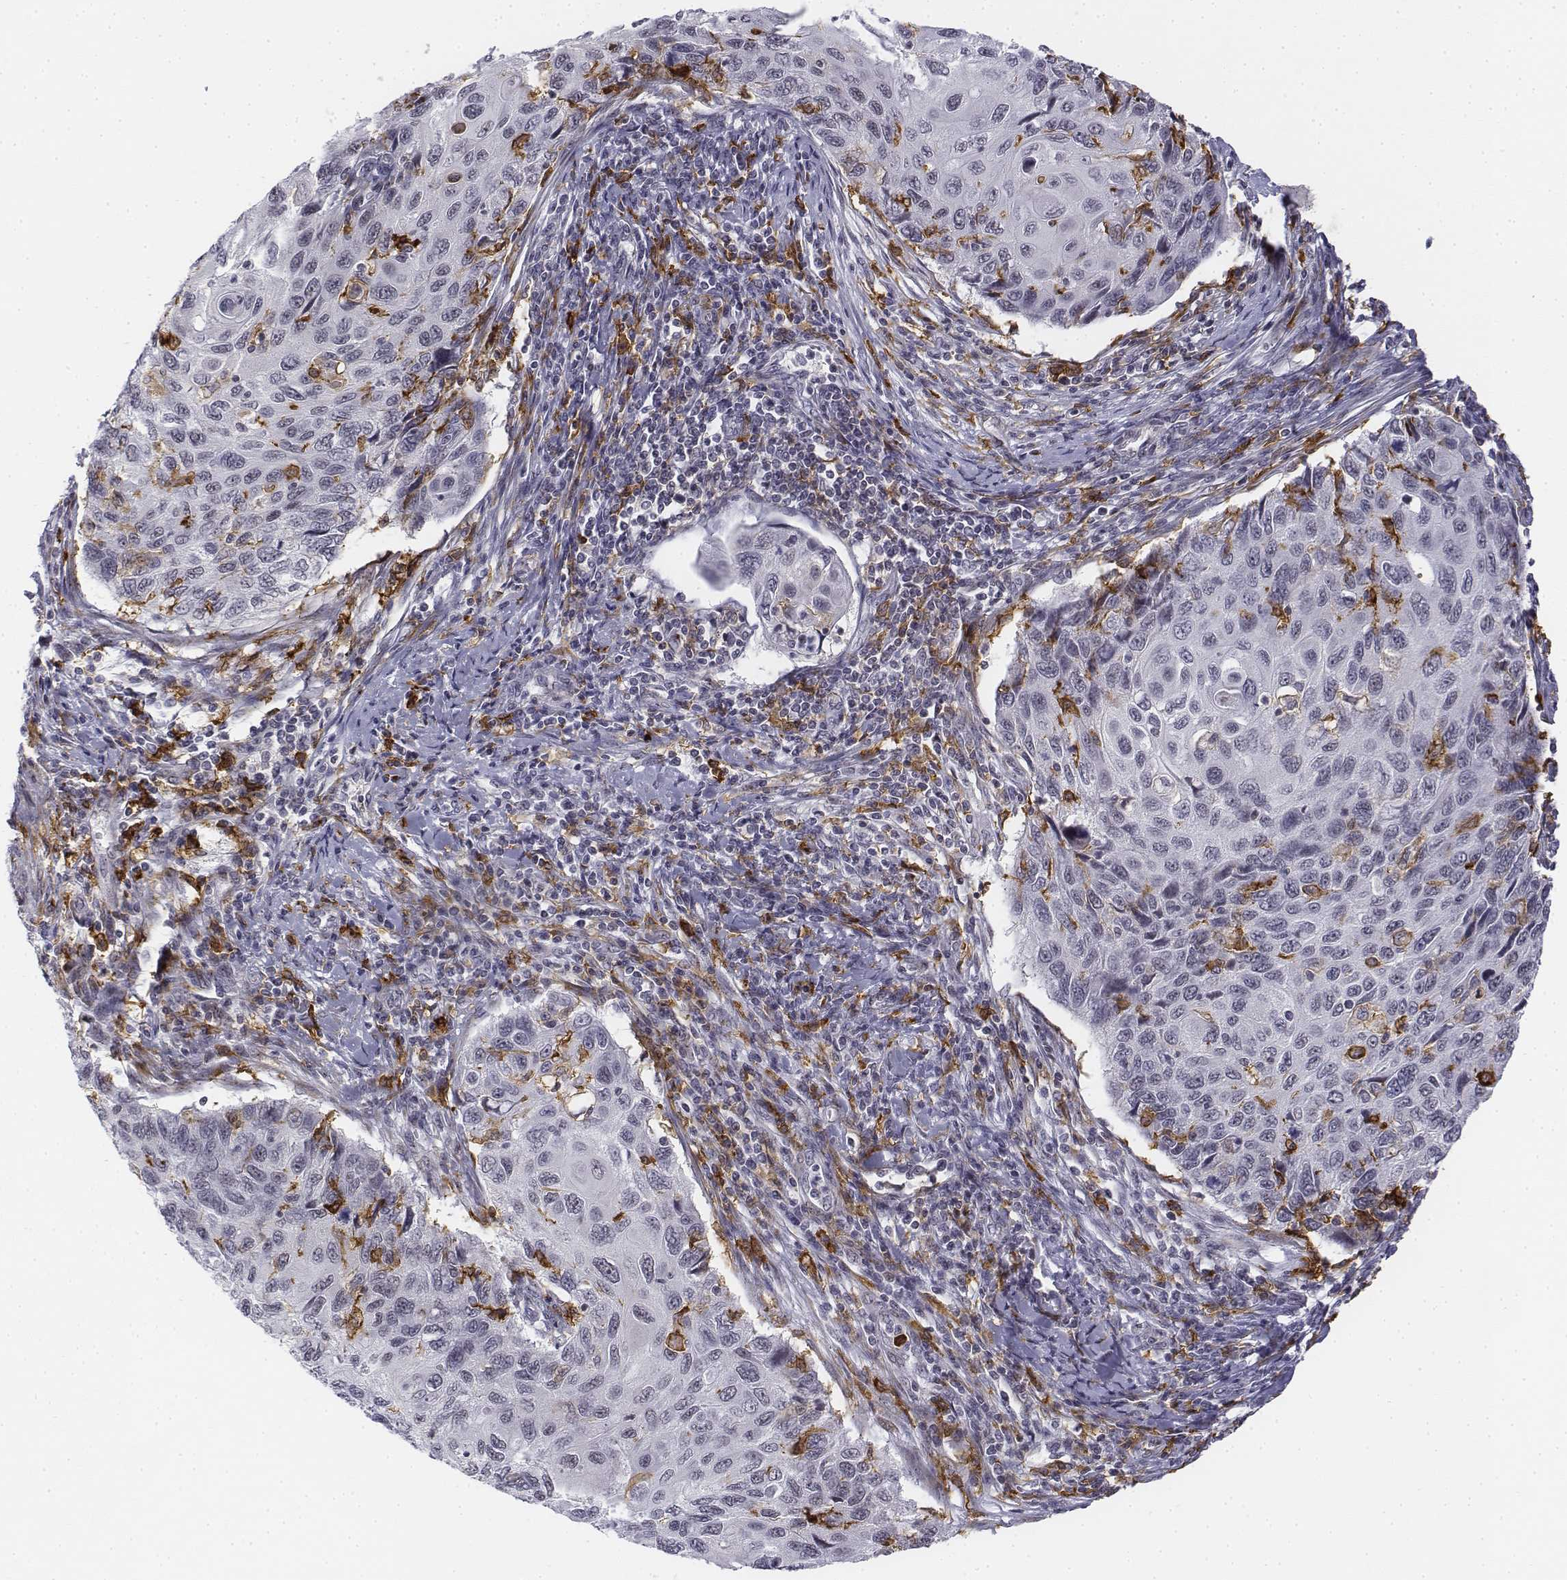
{"staining": {"intensity": "negative", "quantity": "none", "location": "none"}, "tissue": "cervical cancer", "cell_type": "Tumor cells", "image_type": "cancer", "snomed": [{"axis": "morphology", "description": "Squamous cell carcinoma, NOS"}, {"axis": "topography", "description": "Cervix"}], "caption": "Squamous cell carcinoma (cervical) was stained to show a protein in brown. There is no significant staining in tumor cells.", "gene": "CD14", "patient": {"sex": "female", "age": 70}}